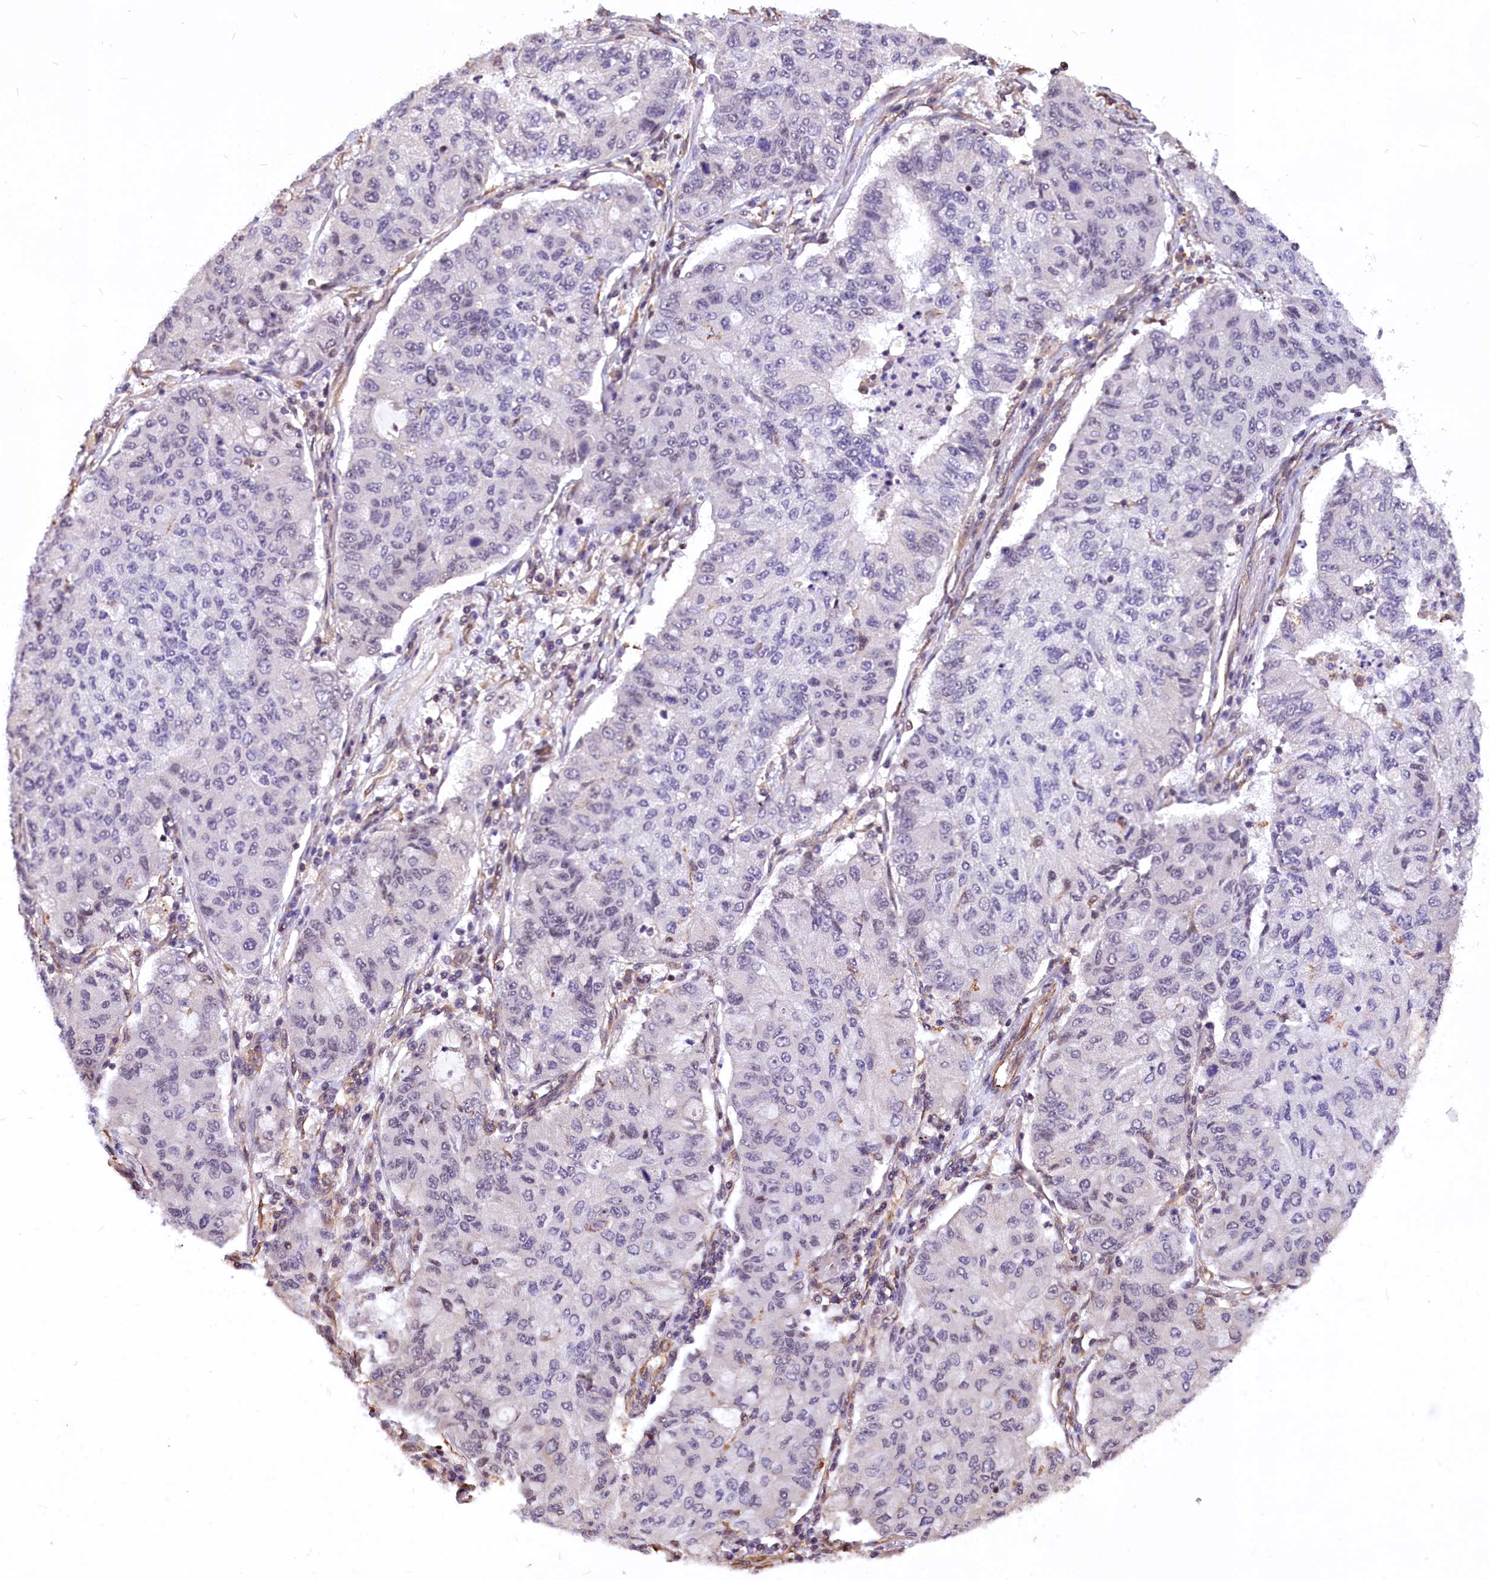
{"staining": {"intensity": "weak", "quantity": "<25%", "location": "nuclear"}, "tissue": "lung cancer", "cell_type": "Tumor cells", "image_type": "cancer", "snomed": [{"axis": "morphology", "description": "Squamous cell carcinoma, NOS"}, {"axis": "topography", "description": "Lung"}], "caption": "Tumor cells are negative for protein expression in human lung squamous cell carcinoma. Brightfield microscopy of immunohistochemistry (IHC) stained with DAB (brown) and hematoxylin (blue), captured at high magnification.", "gene": "ZC3H4", "patient": {"sex": "male", "age": 74}}